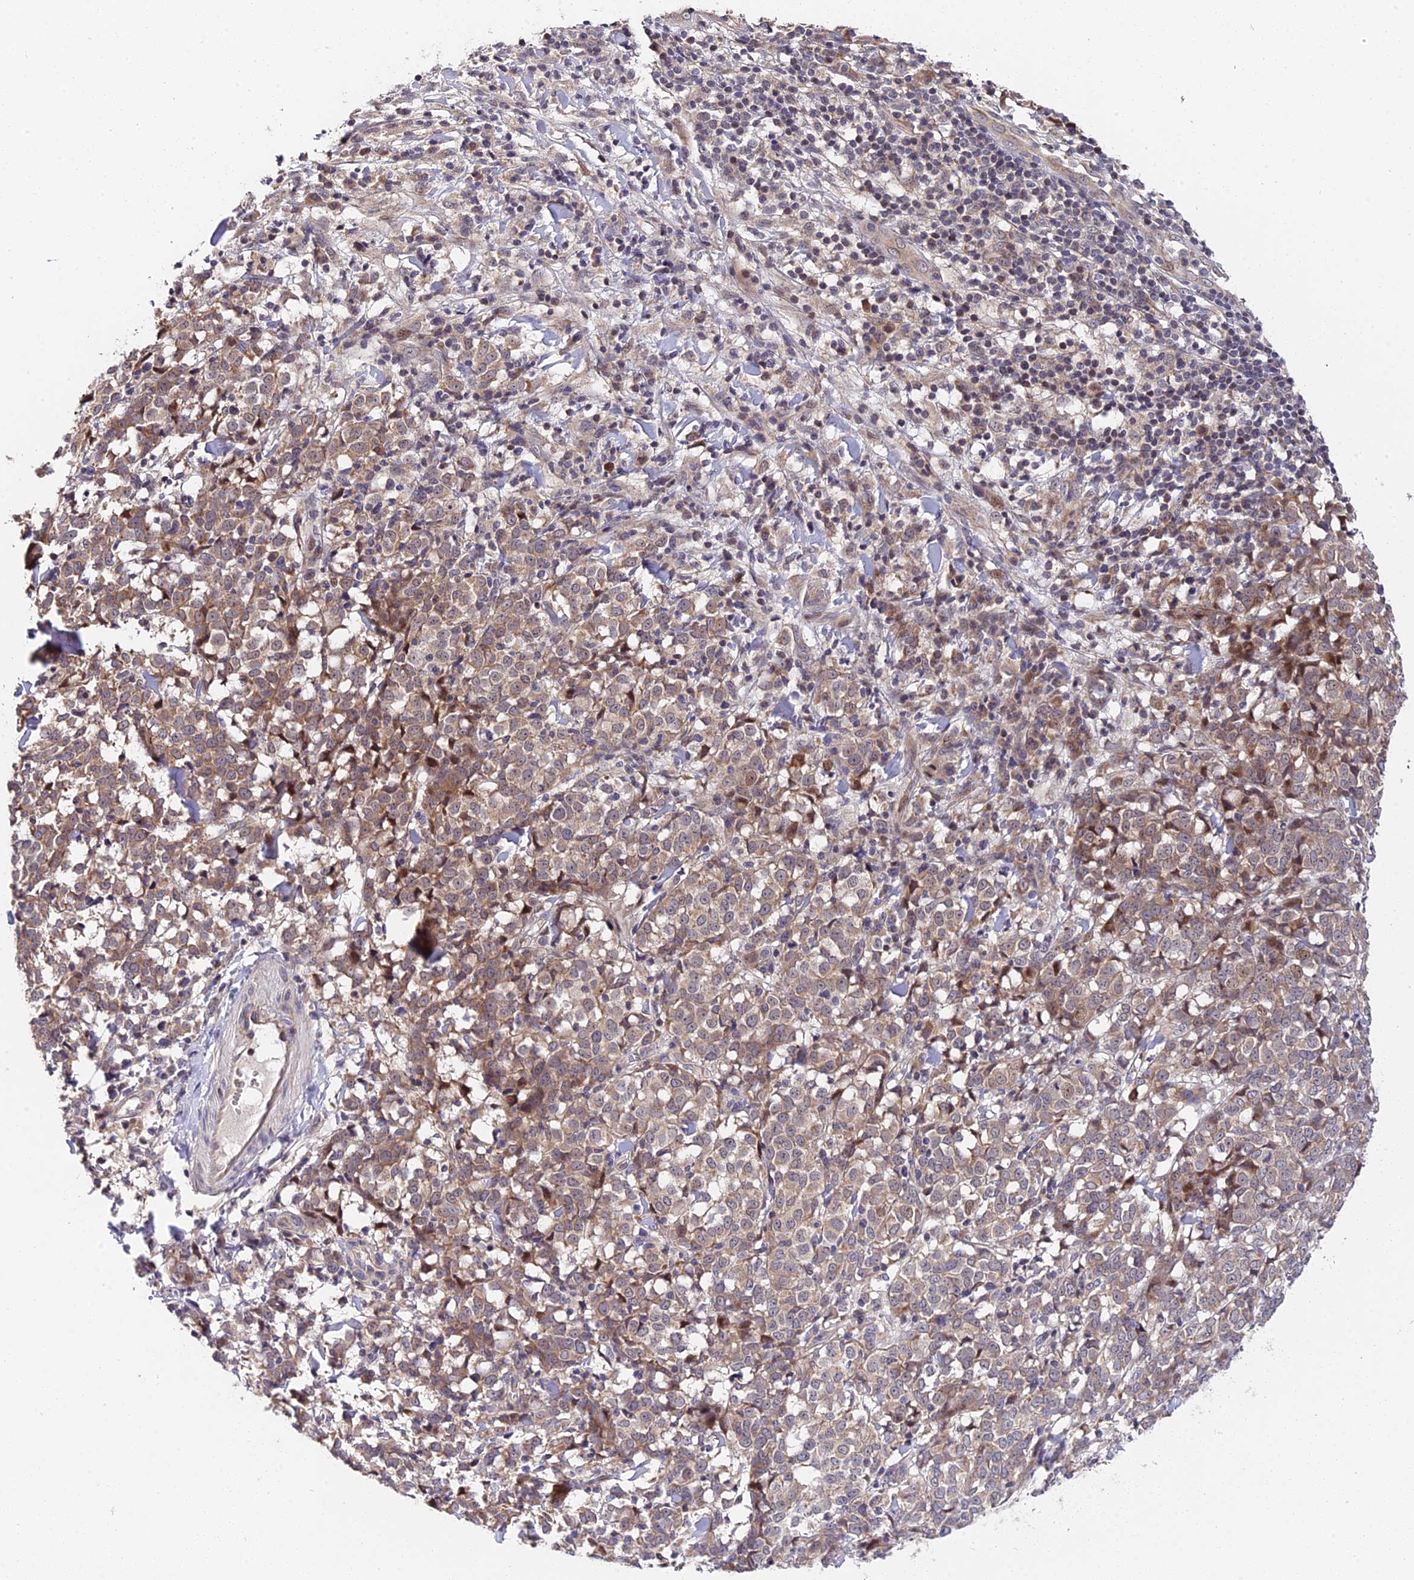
{"staining": {"intensity": "weak", "quantity": "25%-75%", "location": "cytoplasmic/membranous"}, "tissue": "melanoma", "cell_type": "Tumor cells", "image_type": "cancer", "snomed": [{"axis": "morphology", "description": "Malignant melanoma, NOS"}, {"axis": "topography", "description": "Skin"}], "caption": "Immunohistochemical staining of melanoma reveals low levels of weak cytoplasmic/membranous positivity in approximately 25%-75% of tumor cells.", "gene": "TRMT1", "patient": {"sex": "female", "age": 72}}